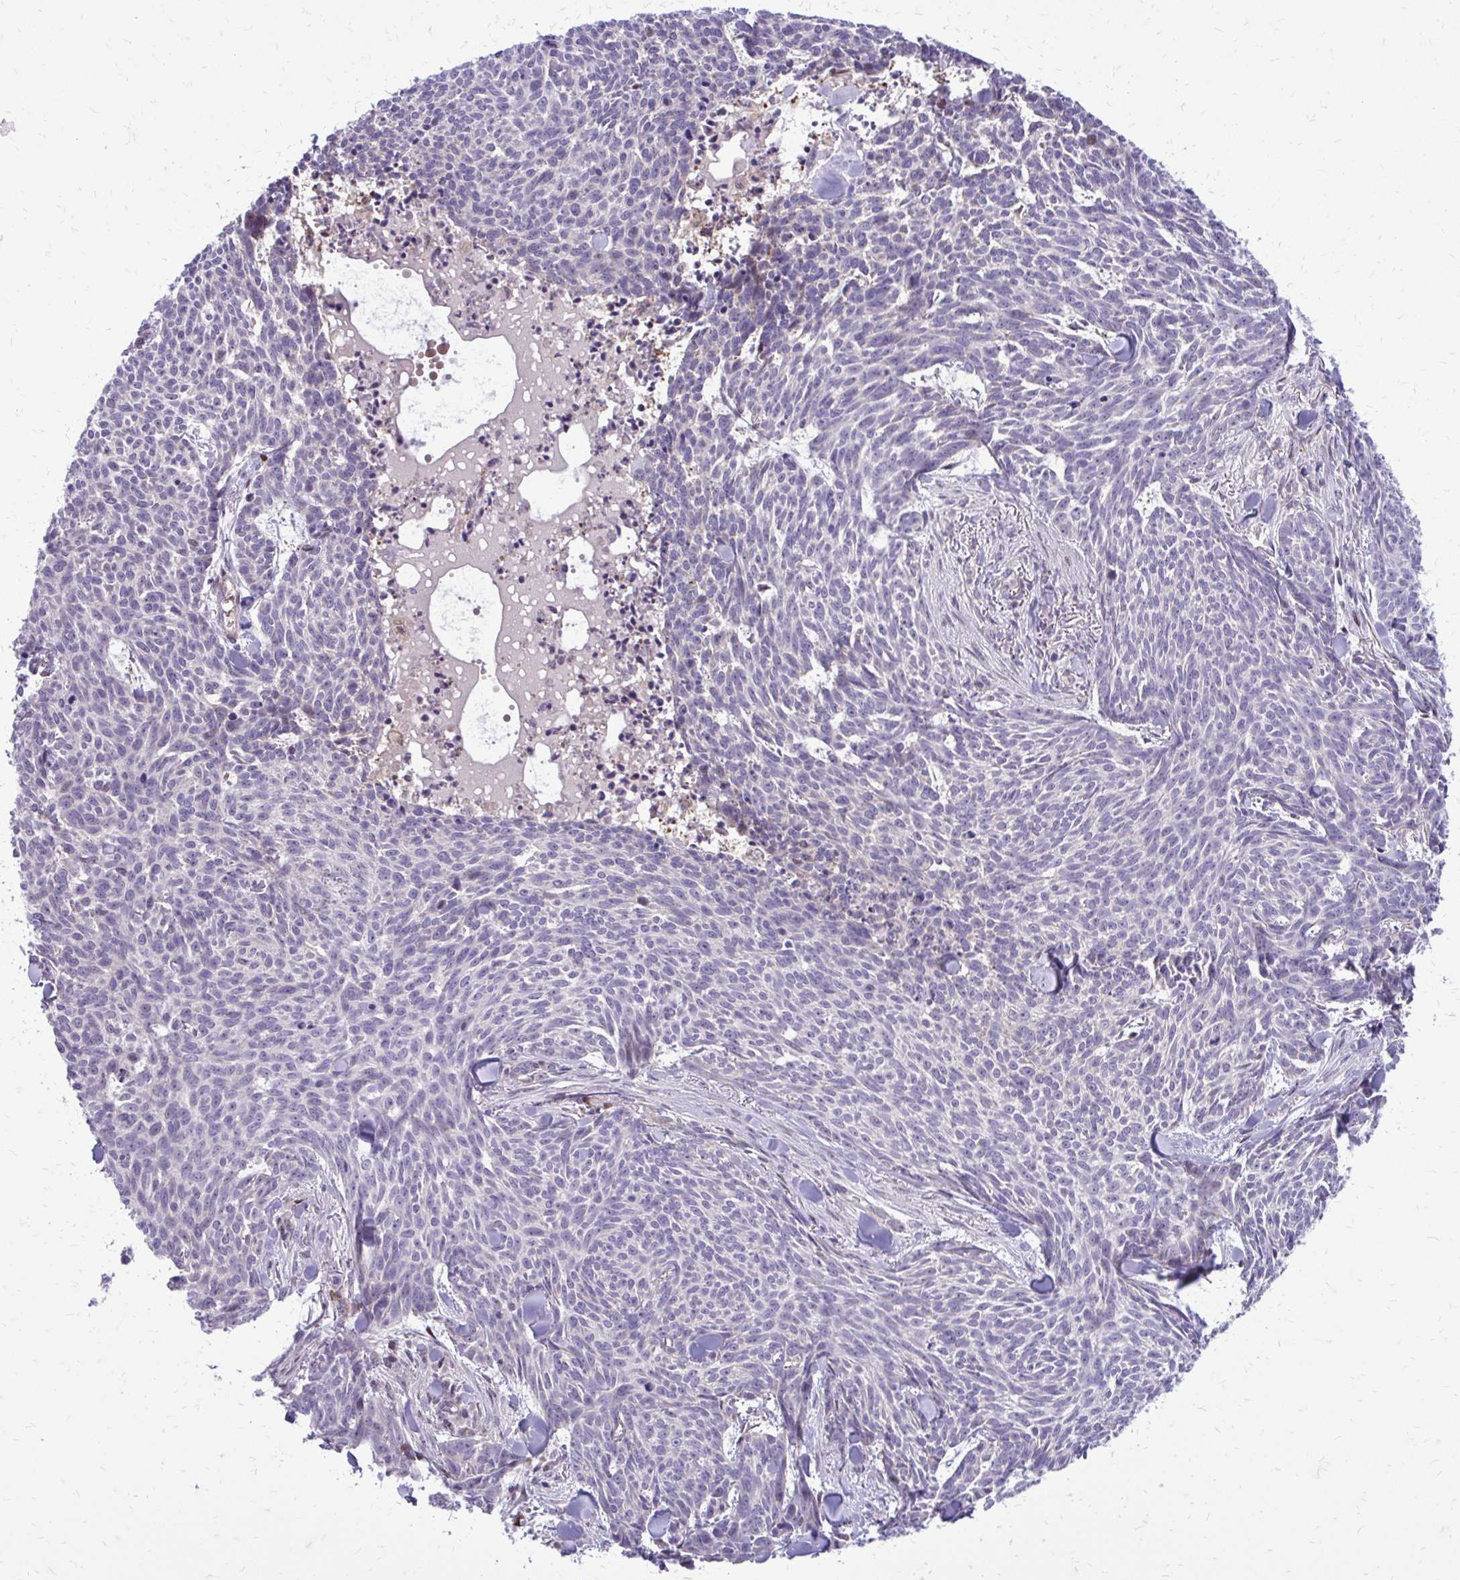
{"staining": {"intensity": "negative", "quantity": "none", "location": "none"}, "tissue": "skin cancer", "cell_type": "Tumor cells", "image_type": "cancer", "snomed": [{"axis": "morphology", "description": "Basal cell carcinoma"}, {"axis": "topography", "description": "Skin"}], "caption": "High magnification brightfield microscopy of skin basal cell carcinoma stained with DAB (3,3'-diaminobenzidine) (brown) and counterstained with hematoxylin (blue): tumor cells show no significant staining. Nuclei are stained in blue.", "gene": "PPDPFL", "patient": {"sex": "female", "age": 93}}